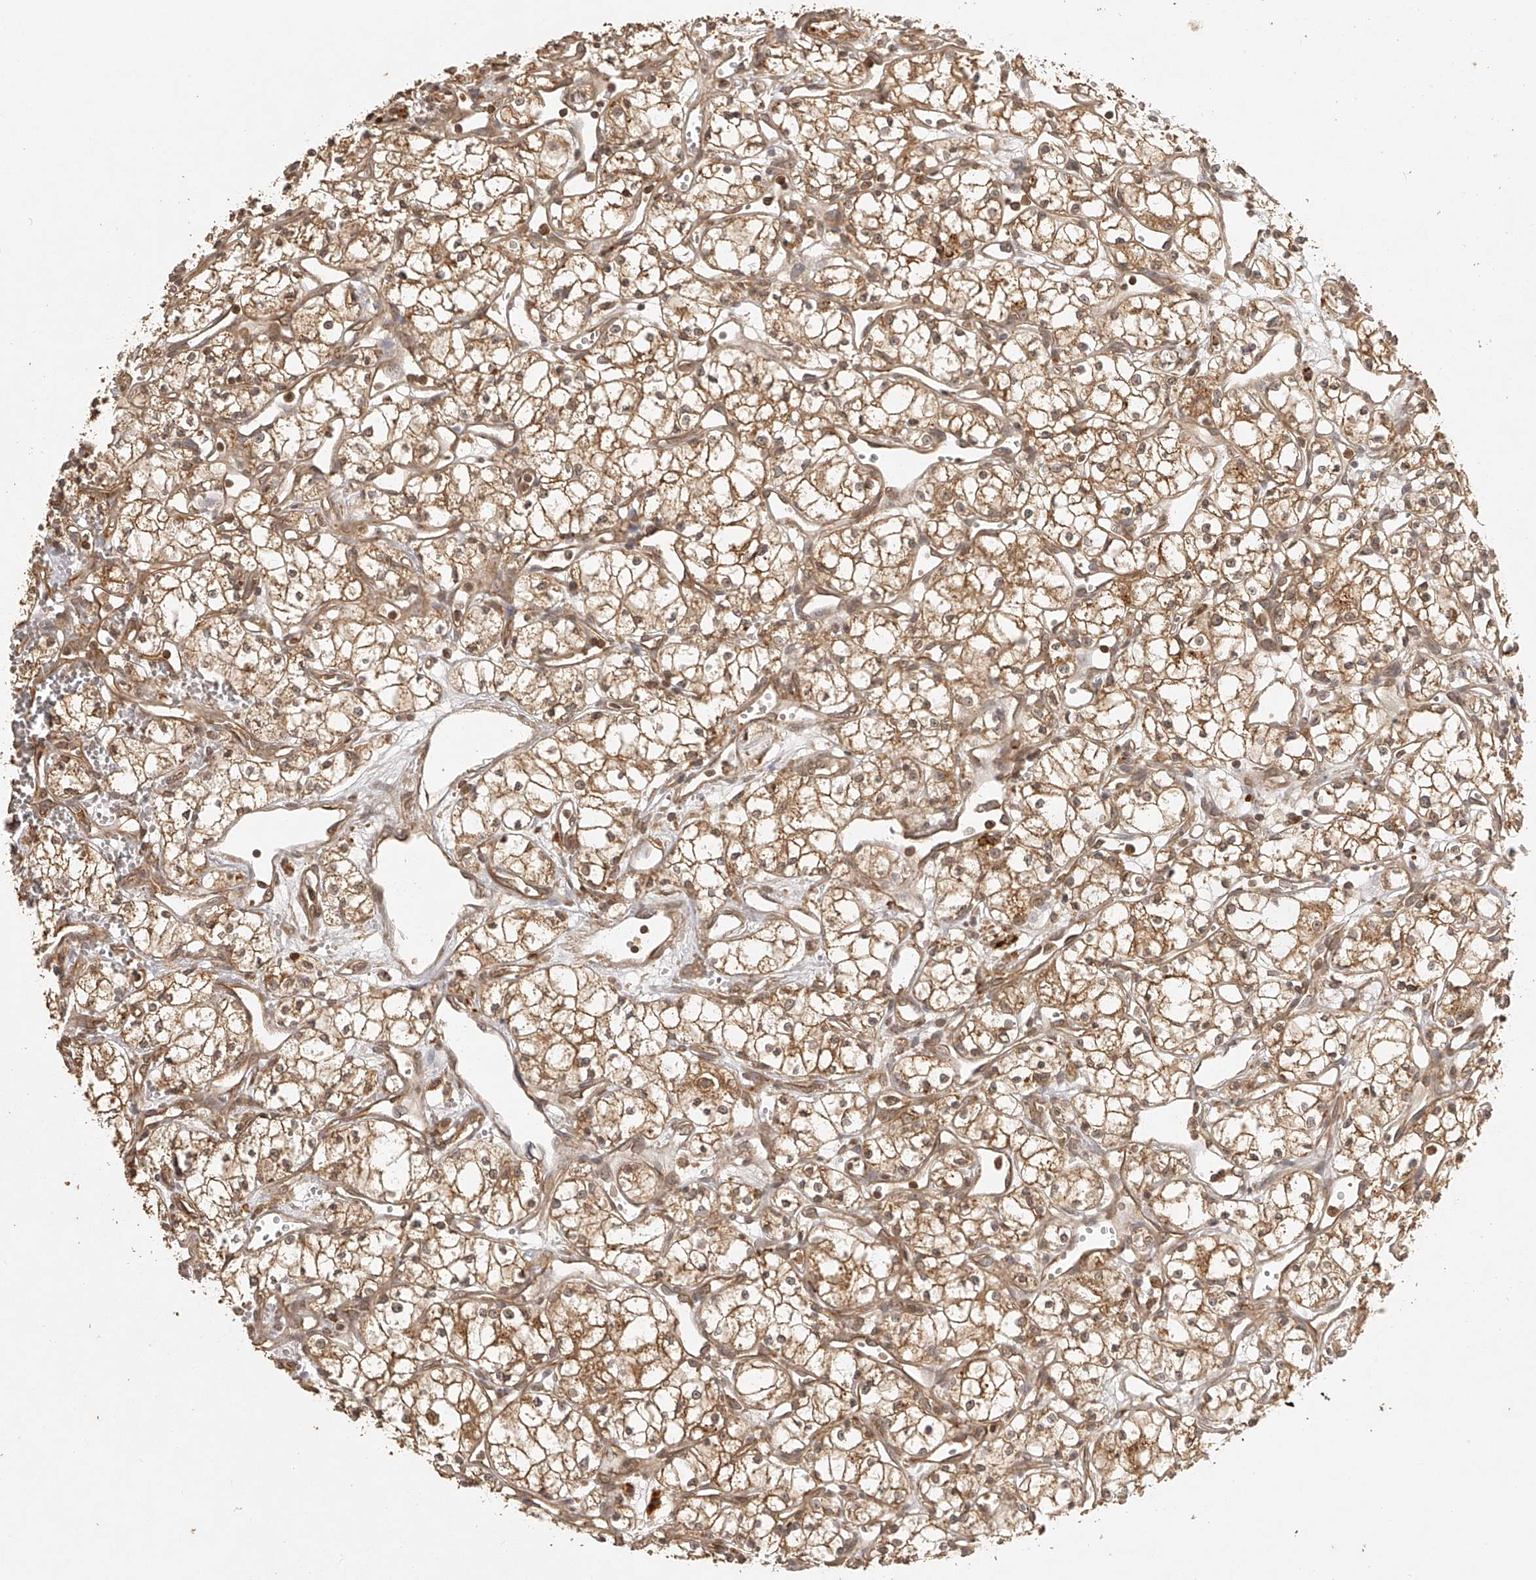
{"staining": {"intensity": "moderate", "quantity": ">75%", "location": "cytoplasmic/membranous"}, "tissue": "renal cancer", "cell_type": "Tumor cells", "image_type": "cancer", "snomed": [{"axis": "morphology", "description": "Adenocarcinoma, NOS"}, {"axis": "topography", "description": "Kidney"}], "caption": "Human adenocarcinoma (renal) stained with a protein marker reveals moderate staining in tumor cells.", "gene": "BCL2L11", "patient": {"sex": "male", "age": 59}}